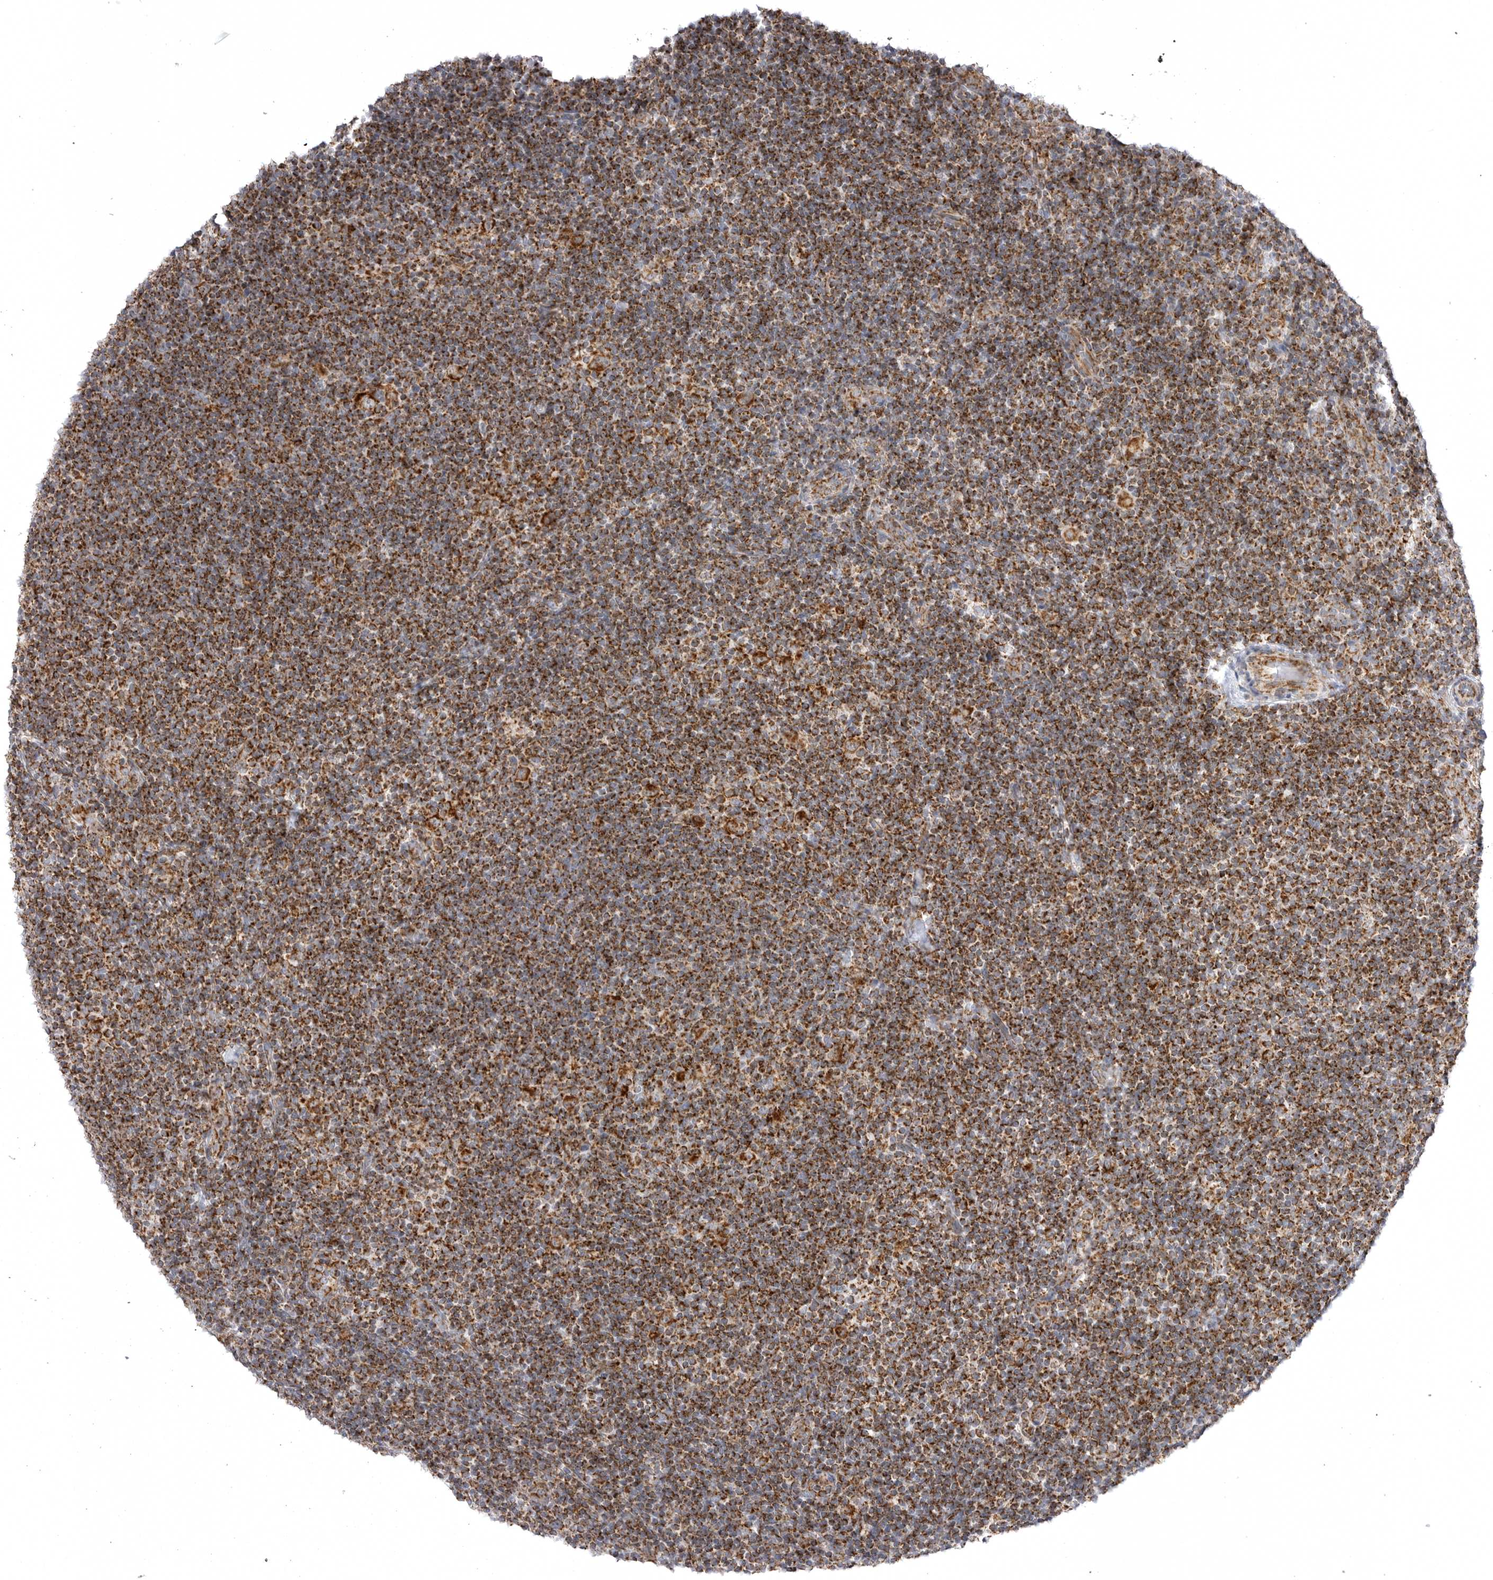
{"staining": {"intensity": "moderate", "quantity": ">75%", "location": "cytoplasmic/membranous"}, "tissue": "lymphoma", "cell_type": "Tumor cells", "image_type": "cancer", "snomed": [{"axis": "morphology", "description": "Hodgkin's disease, NOS"}, {"axis": "topography", "description": "Lymph node"}], "caption": "This micrograph reveals Hodgkin's disease stained with immunohistochemistry to label a protein in brown. The cytoplasmic/membranous of tumor cells show moderate positivity for the protein. Nuclei are counter-stained blue.", "gene": "TUFM", "patient": {"sex": "female", "age": 57}}